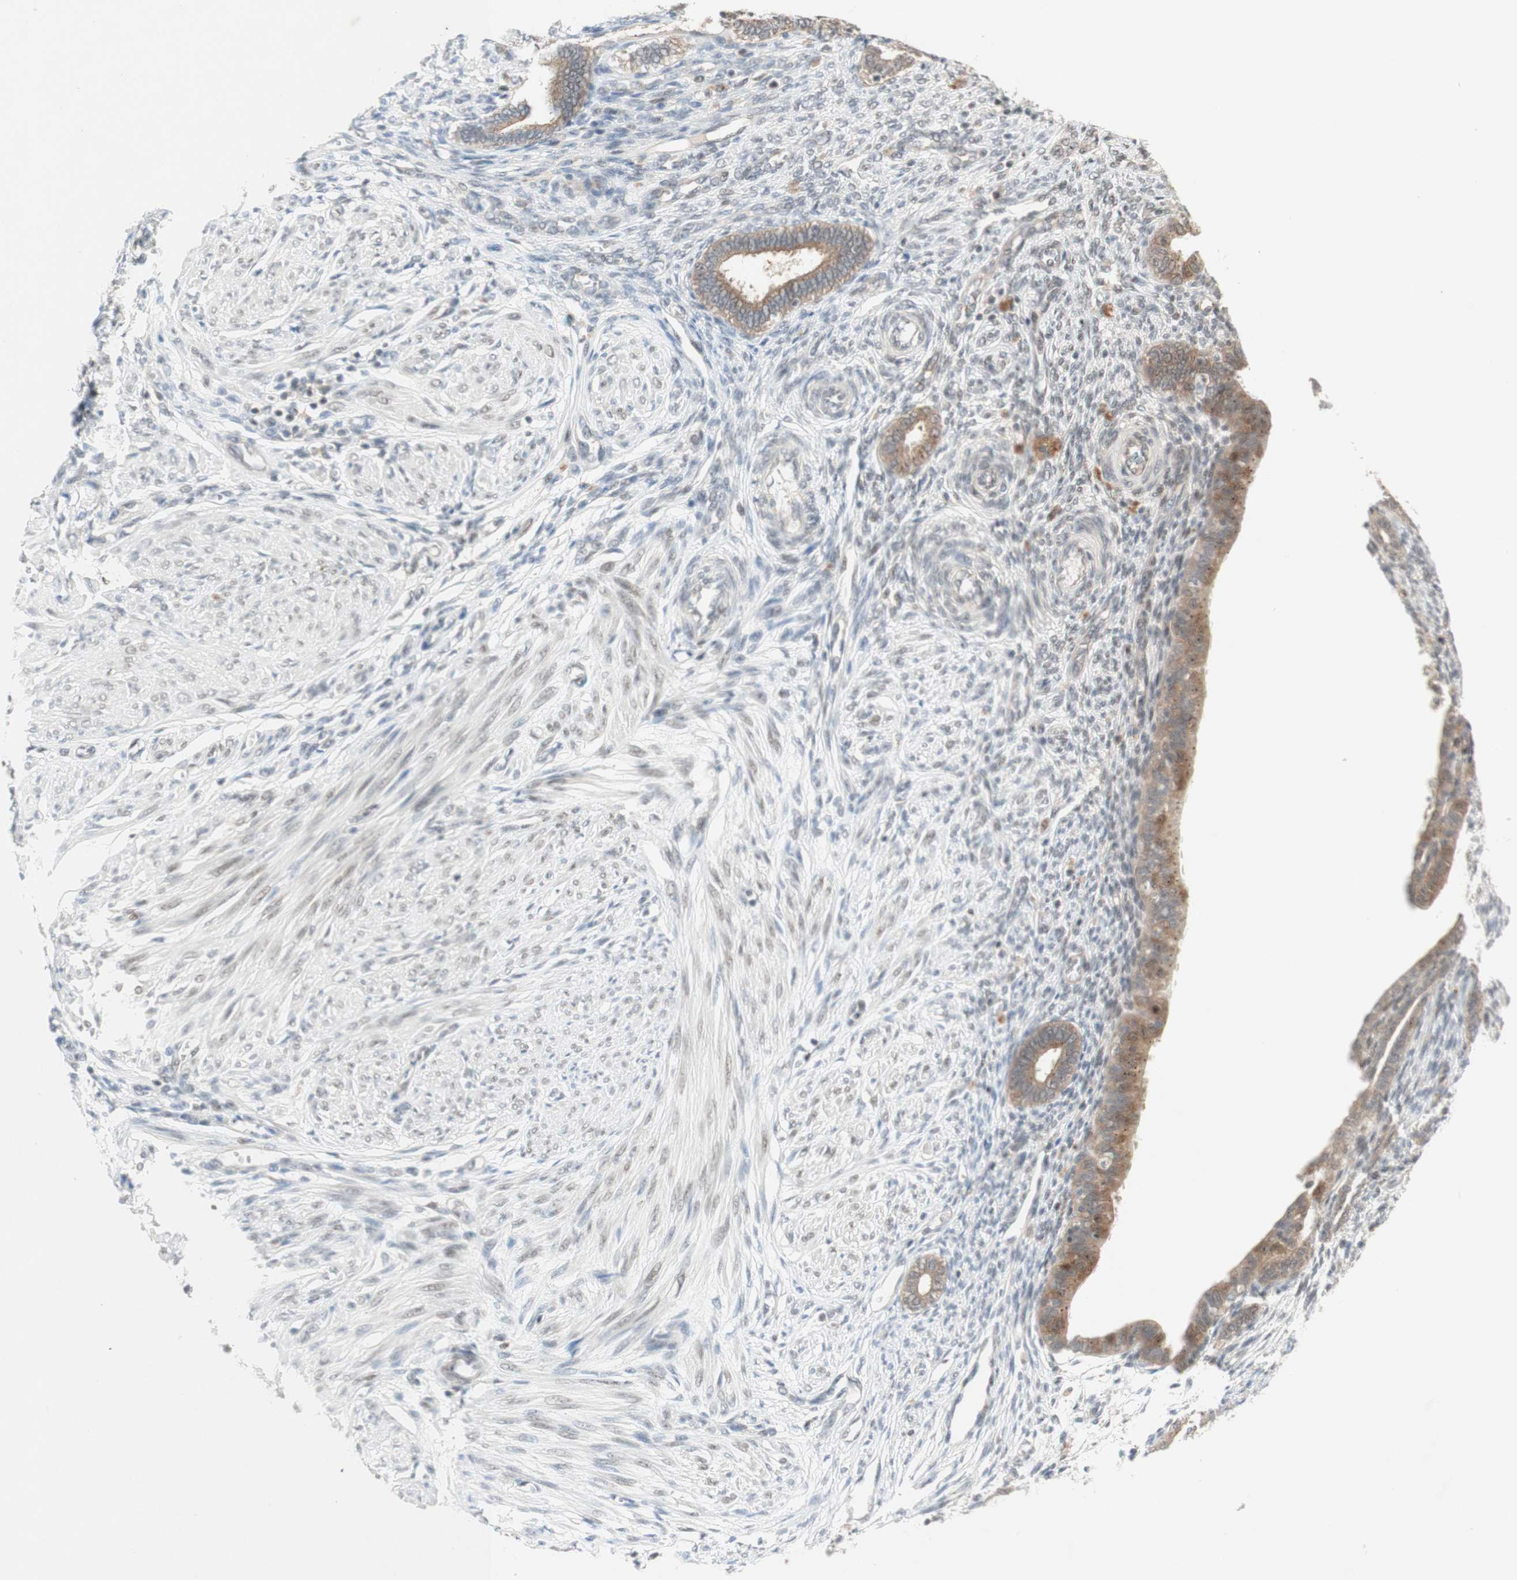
{"staining": {"intensity": "weak", "quantity": "25%-75%", "location": "cytoplasmic/membranous"}, "tissue": "endometrium", "cell_type": "Cells in endometrial stroma", "image_type": "normal", "snomed": [{"axis": "morphology", "description": "Normal tissue, NOS"}, {"axis": "topography", "description": "Endometrium"}], "caption": "Immunohistochemistry (IHC) staining of benign endometrium, which reveals low levels of weak cytoplasmic/membranous positivity in about 25%-75% of cells in endometrial stroma indicating weak cytoplasmic/membranous protein staining. The staining was performed using DAB (brown) for protein detection and nuclei were counterstained in hematoxylin (blue).", "gene": "CYLD", "patient": {"sex": "female", "age": 72}}